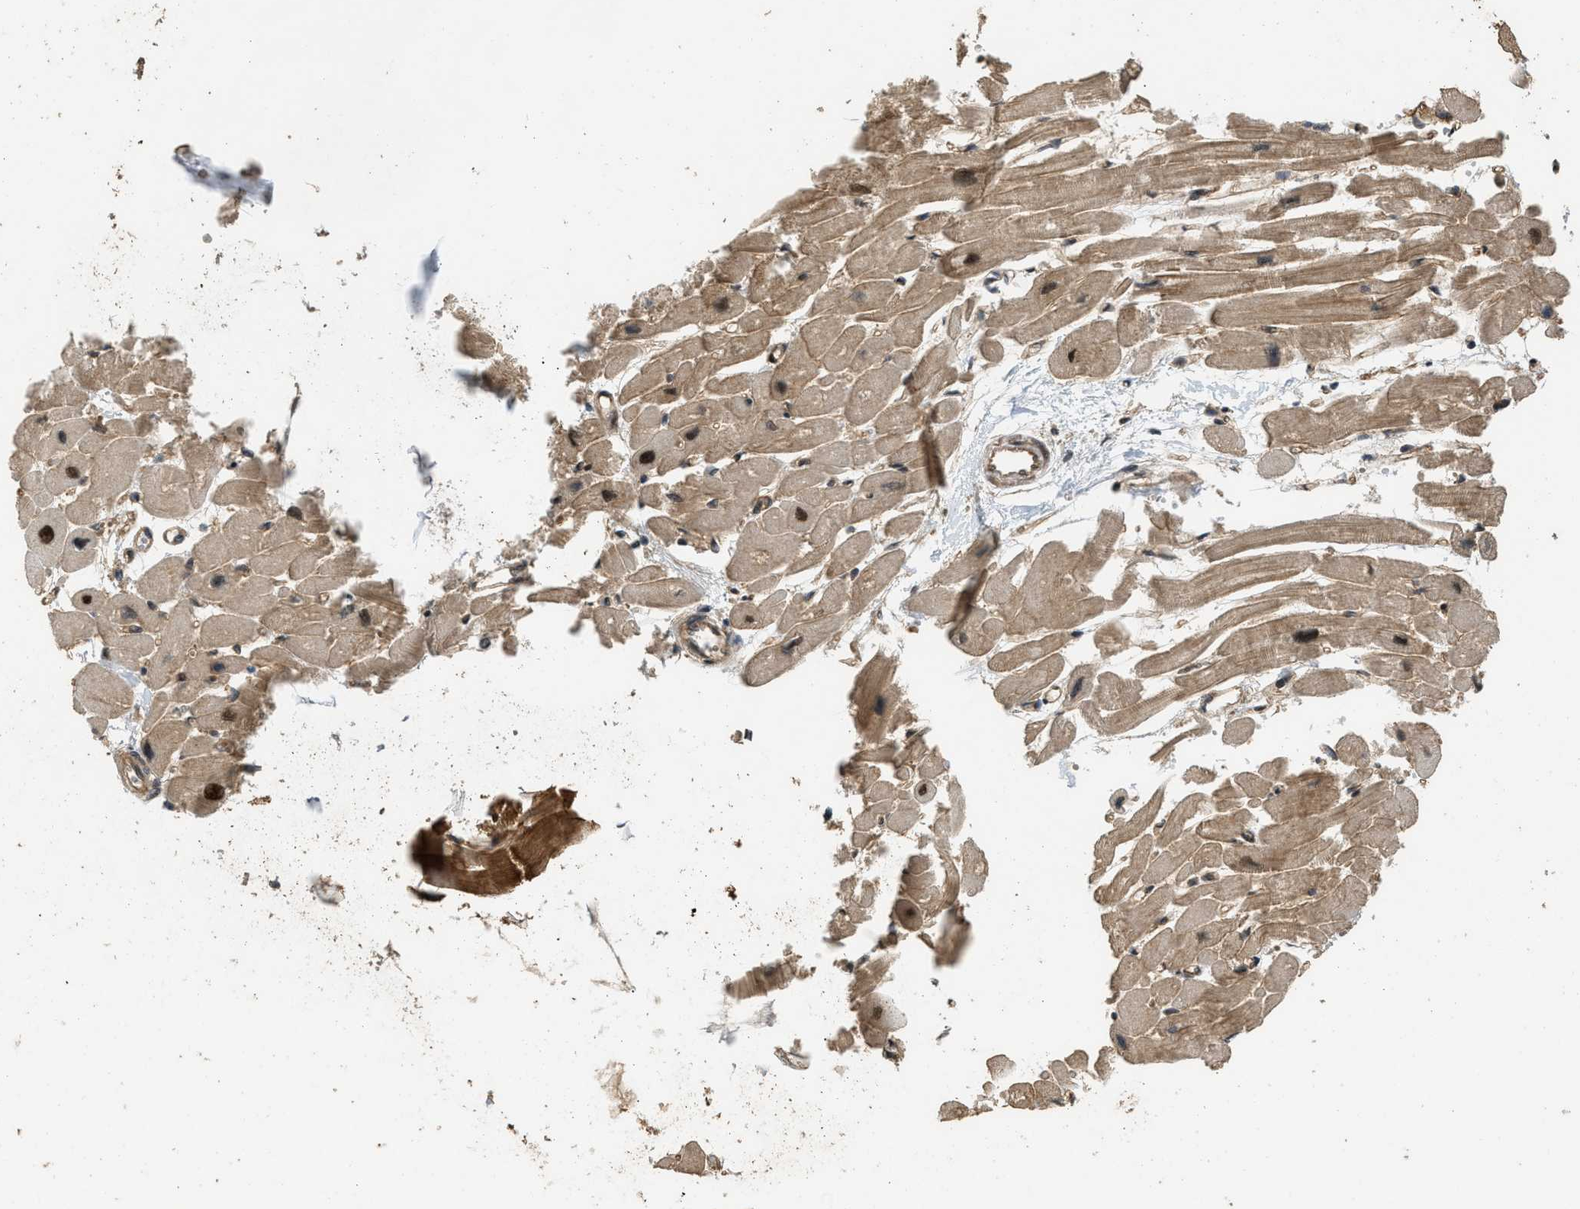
{"staining": {"intensity": "moderate", "quantity": ">75%", "location": "cytoplasmic/membranous,nuclear"}, "tissue": "heart muscle", "cell_type": "Cardiomyocytes", "image_type": "normal", "snomed": [{"axis": "morphology", "description": "Normal tissue, NOS"}, {"axis": "topography", "description": "Heart"}], "caption": "Immunohistochemistry (IHC) image of benign heart muscle: human heart muscle stained using IHC reveals medium levels of moderate protein expression localized specifically in the cytoplasmic/membranous,nuclear of cardiomyocytes, appearing as a cytoplasmic/membranous,nuclear brown color.", "gene": "GET1", "patient": {"sex": "female", "age": 54}}